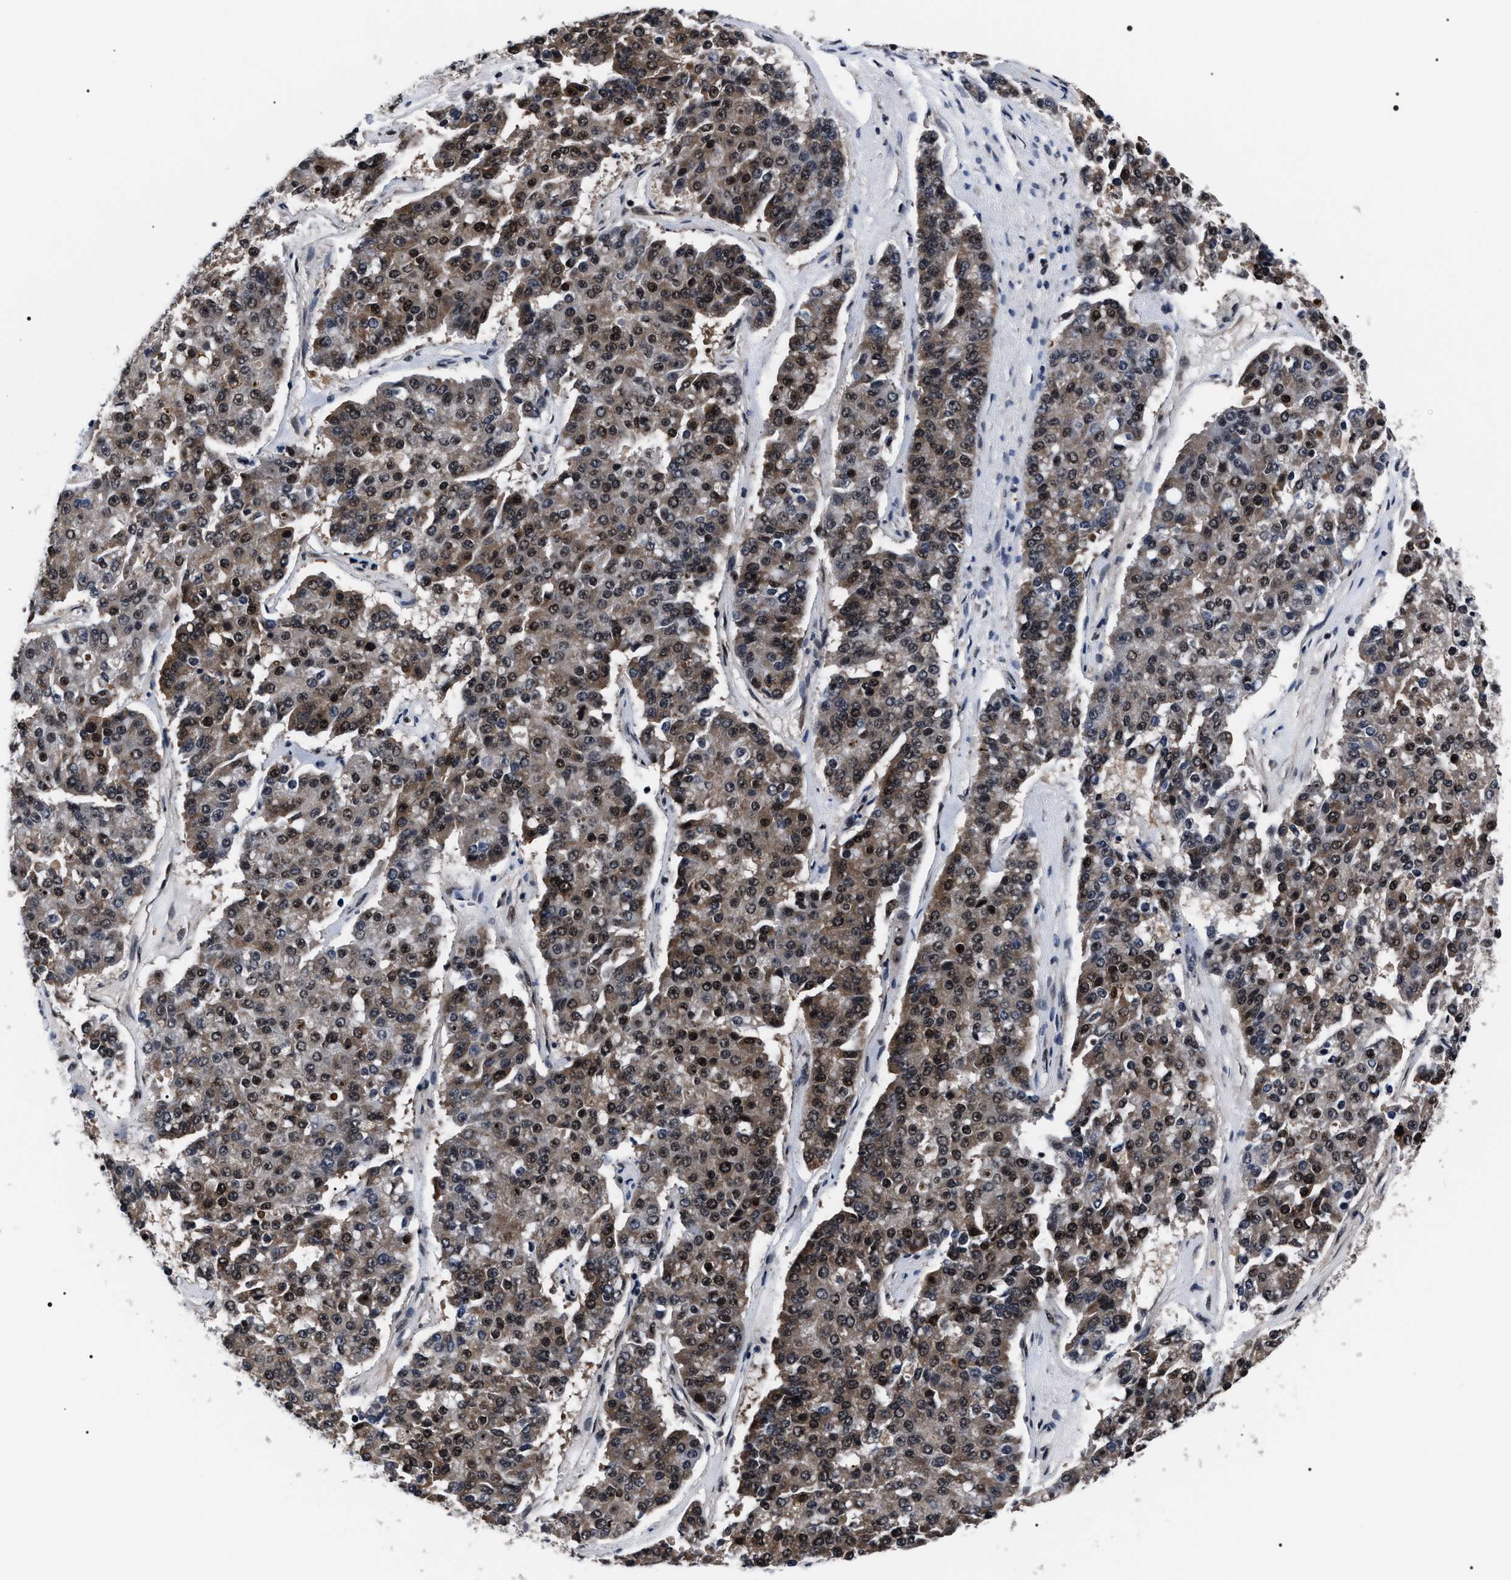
{"staining": {"intensity": "moderate", "quantity": ">75%", "location": "cytoplasmic/membranous,nuclear"}, "tissue": "pancreatic cancer", "cell_type": "Tumor cells", "image_type": "cancer", "snomed": [{"axis": "morphology", "description": "Adenocarcinoma, NOS"}, {"axis": "topography", "description": "Pancreas"}], "caption": "IHC (DAB) staining of human pancreatic cancer (adenocarcinoma) reveals moderate cytoplasmic/membranous and nuclear protein expression in about >75% of tumor cells.", "gene": "CSNK2A1", "patient": {"sex": "male", "age": 50}}